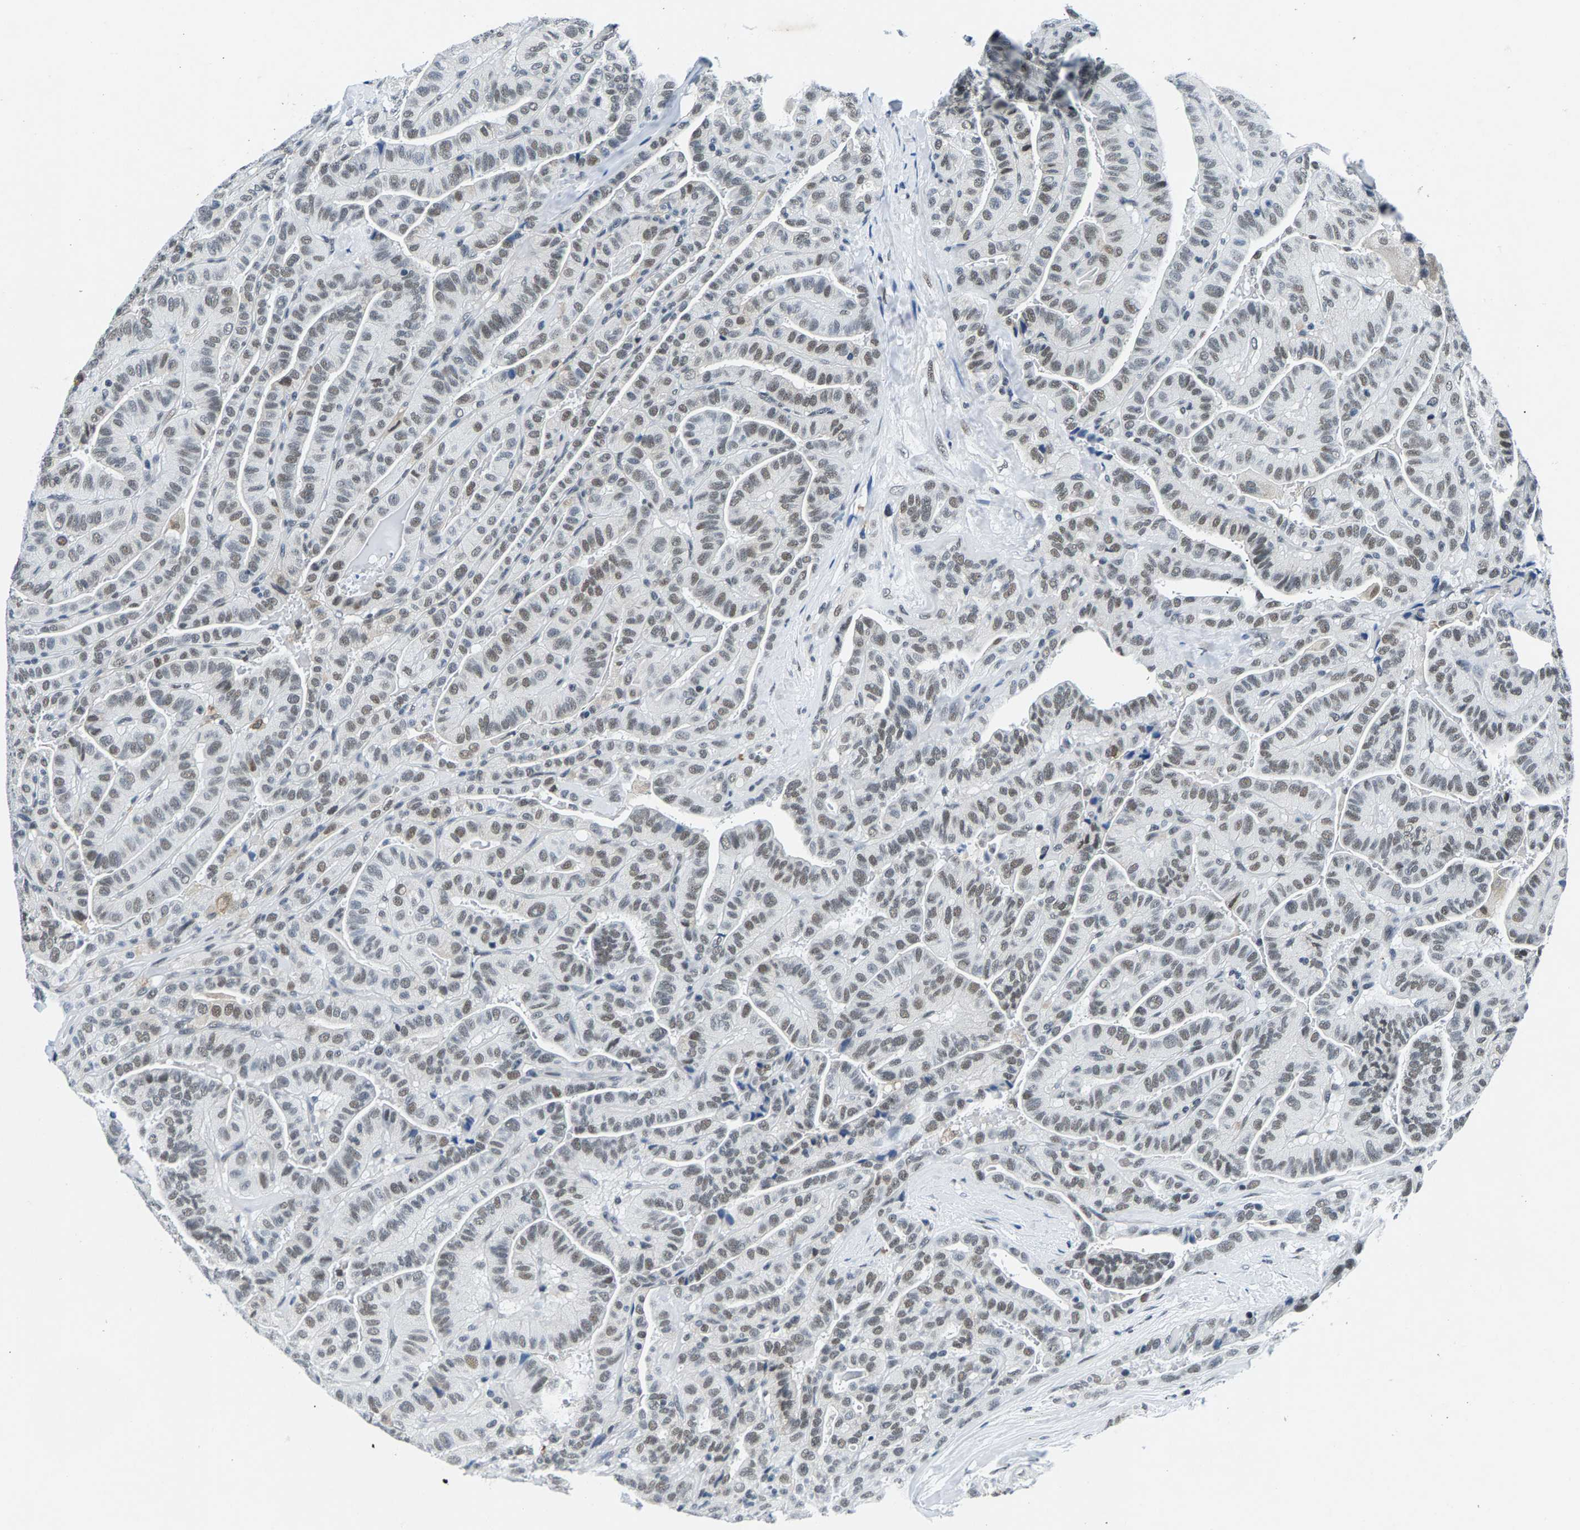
{"staining": {"intensity": "weak", "quantity": ">75%", "location": "nuclear"}, "tissue": "thyroid cancer", "cell_type": "Tumor cells", "image_type": "cancer", "snomed": [{"axis": "morphology", "description": "Papillary adenocarcinoma, NOS"}, {"axis": "topography", "description": "Thyroid gland"}], "caption": "Immunohistochemical staining of human thyroid cancer (papillary adenocarcinoma) exhibits low levels of weak nuclear expression in about >75% of tumor cells. The staining was performed using DAB to visualize the protein expression in brown, while the nuclei were stained in blue with hematoxylin (Magnification: 20x).", "gene": "ATF2", "patient": {"sex": "male", "age": 77}}